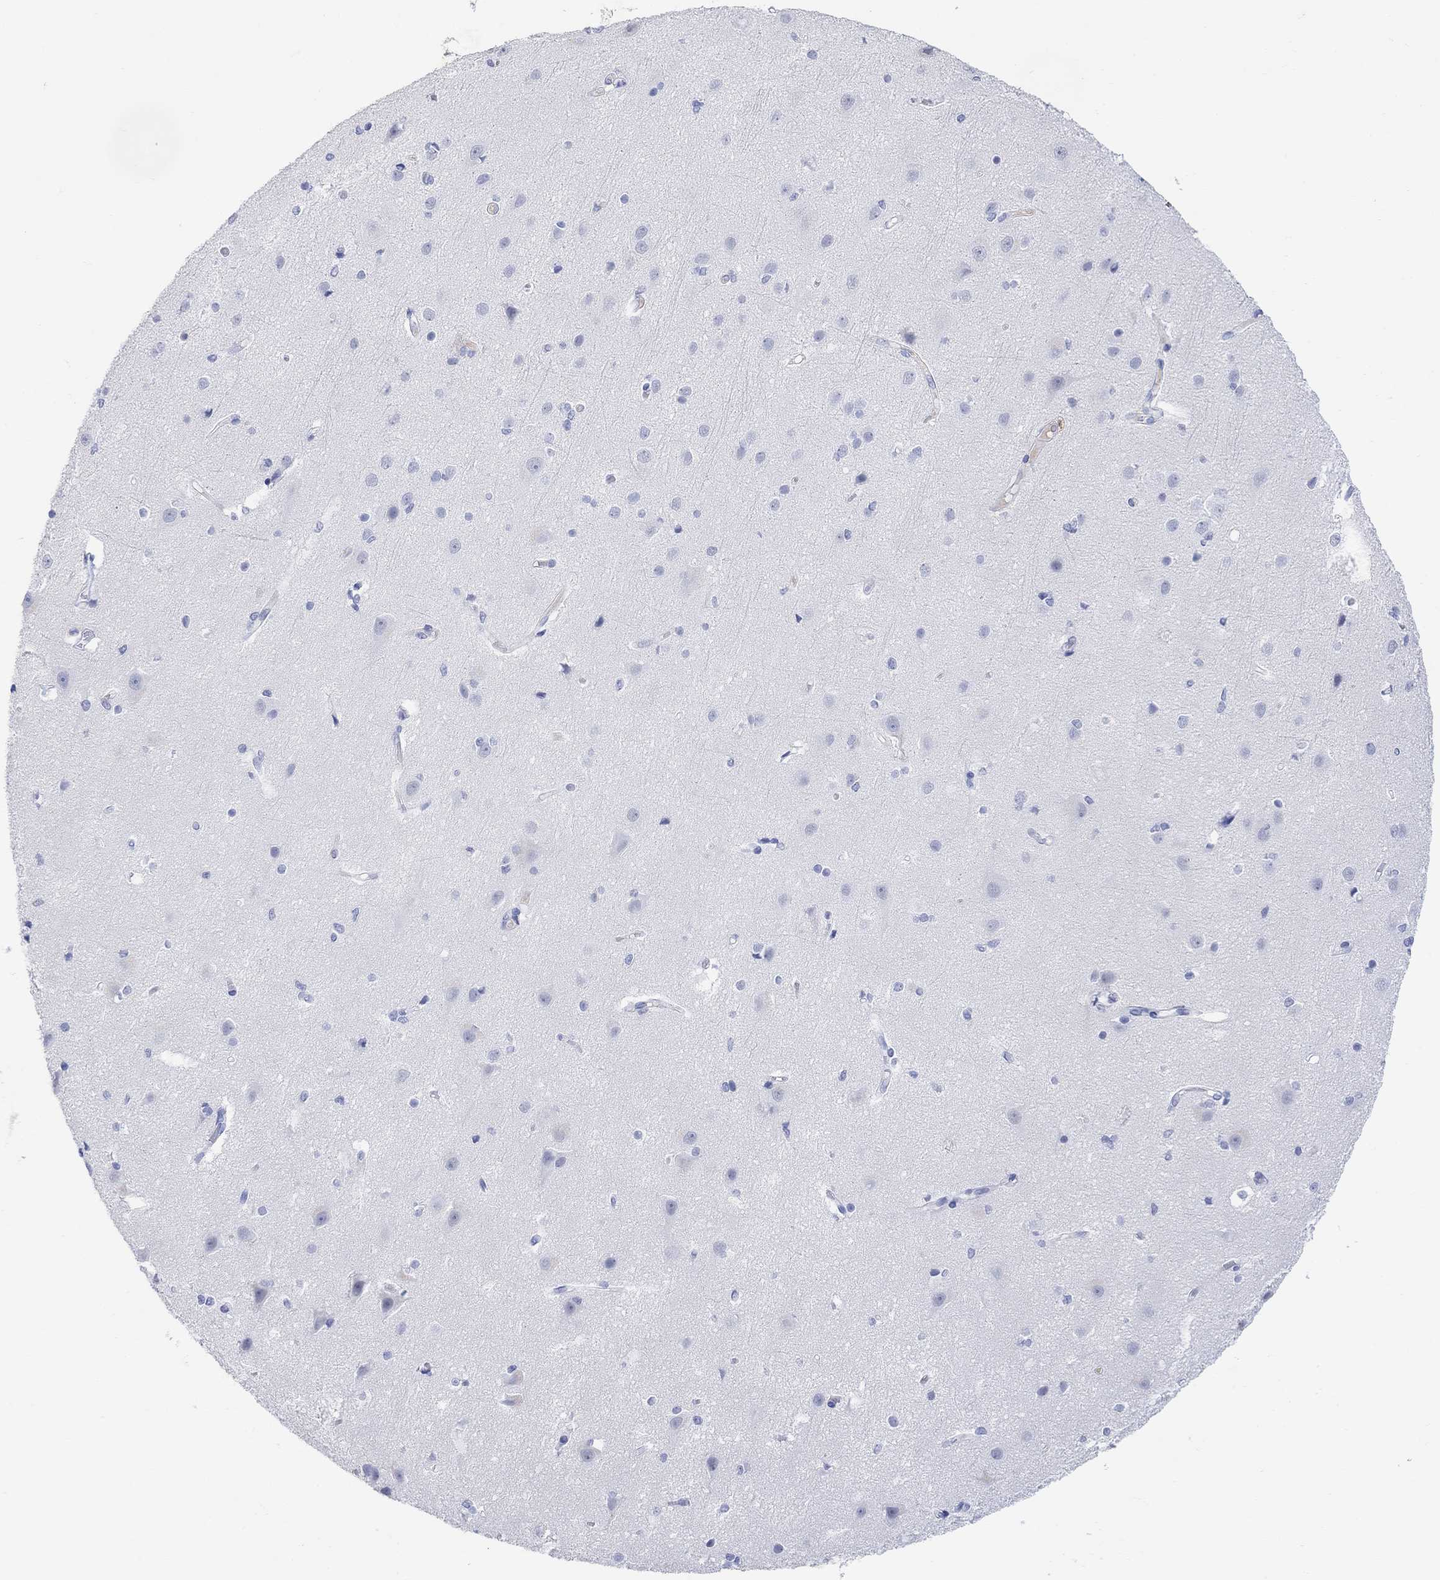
{"staining": {"intensity": "negative", "quantity": "none", "location": "none"}, "tissue": "cerebral cortex", "cell_type": "Endothelial cells", "image_type": "normal", "snomed": [{"axis": "morphology", "description": "Normal tissue, NOS"}, {"axis": "topography", "description": "Cerebral cortex"}], "caption": "This is a image of immunohistochemistry staining of benign cerebral cortex, which shows no expression in endothelial cells.", "gene": "TYR", "patient": {"sex": "male", "age": 37}}